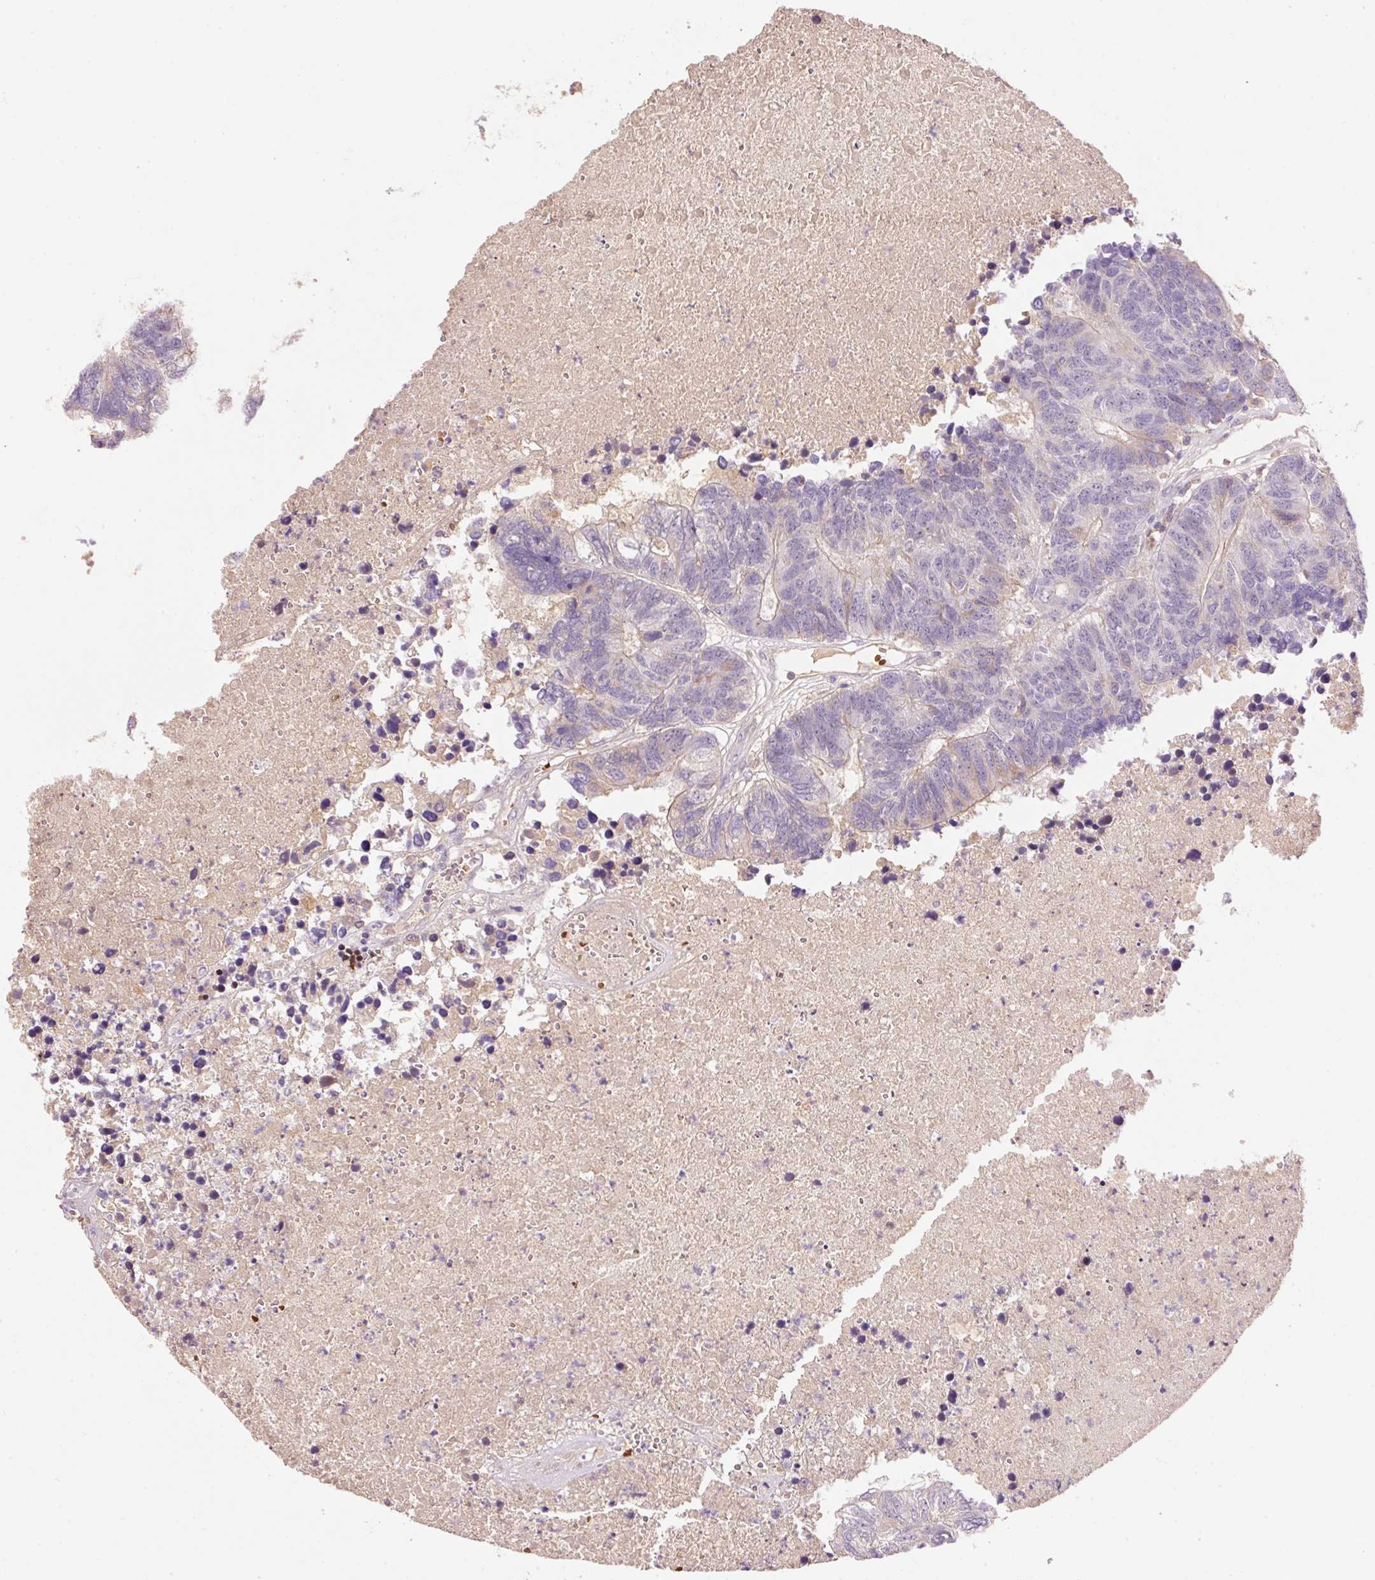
{"staining": {"intensity": "negative", "quantity": "none", "location": "none"}, "tissue": "colorectal cancer", "cell_type": "Tumor cells", "image_type": "cancer", "snomed": [{"axis": "morphology", "description": "Adenocarcinoma, NOS"}, {"axis": "topography", "description": "Colon"}], "caption": "A micrograph of human colorectal cancer is negative for staining in tumor cells.", "gene": "CMTM8", "patient": {"sex": "female", "age": 48}}